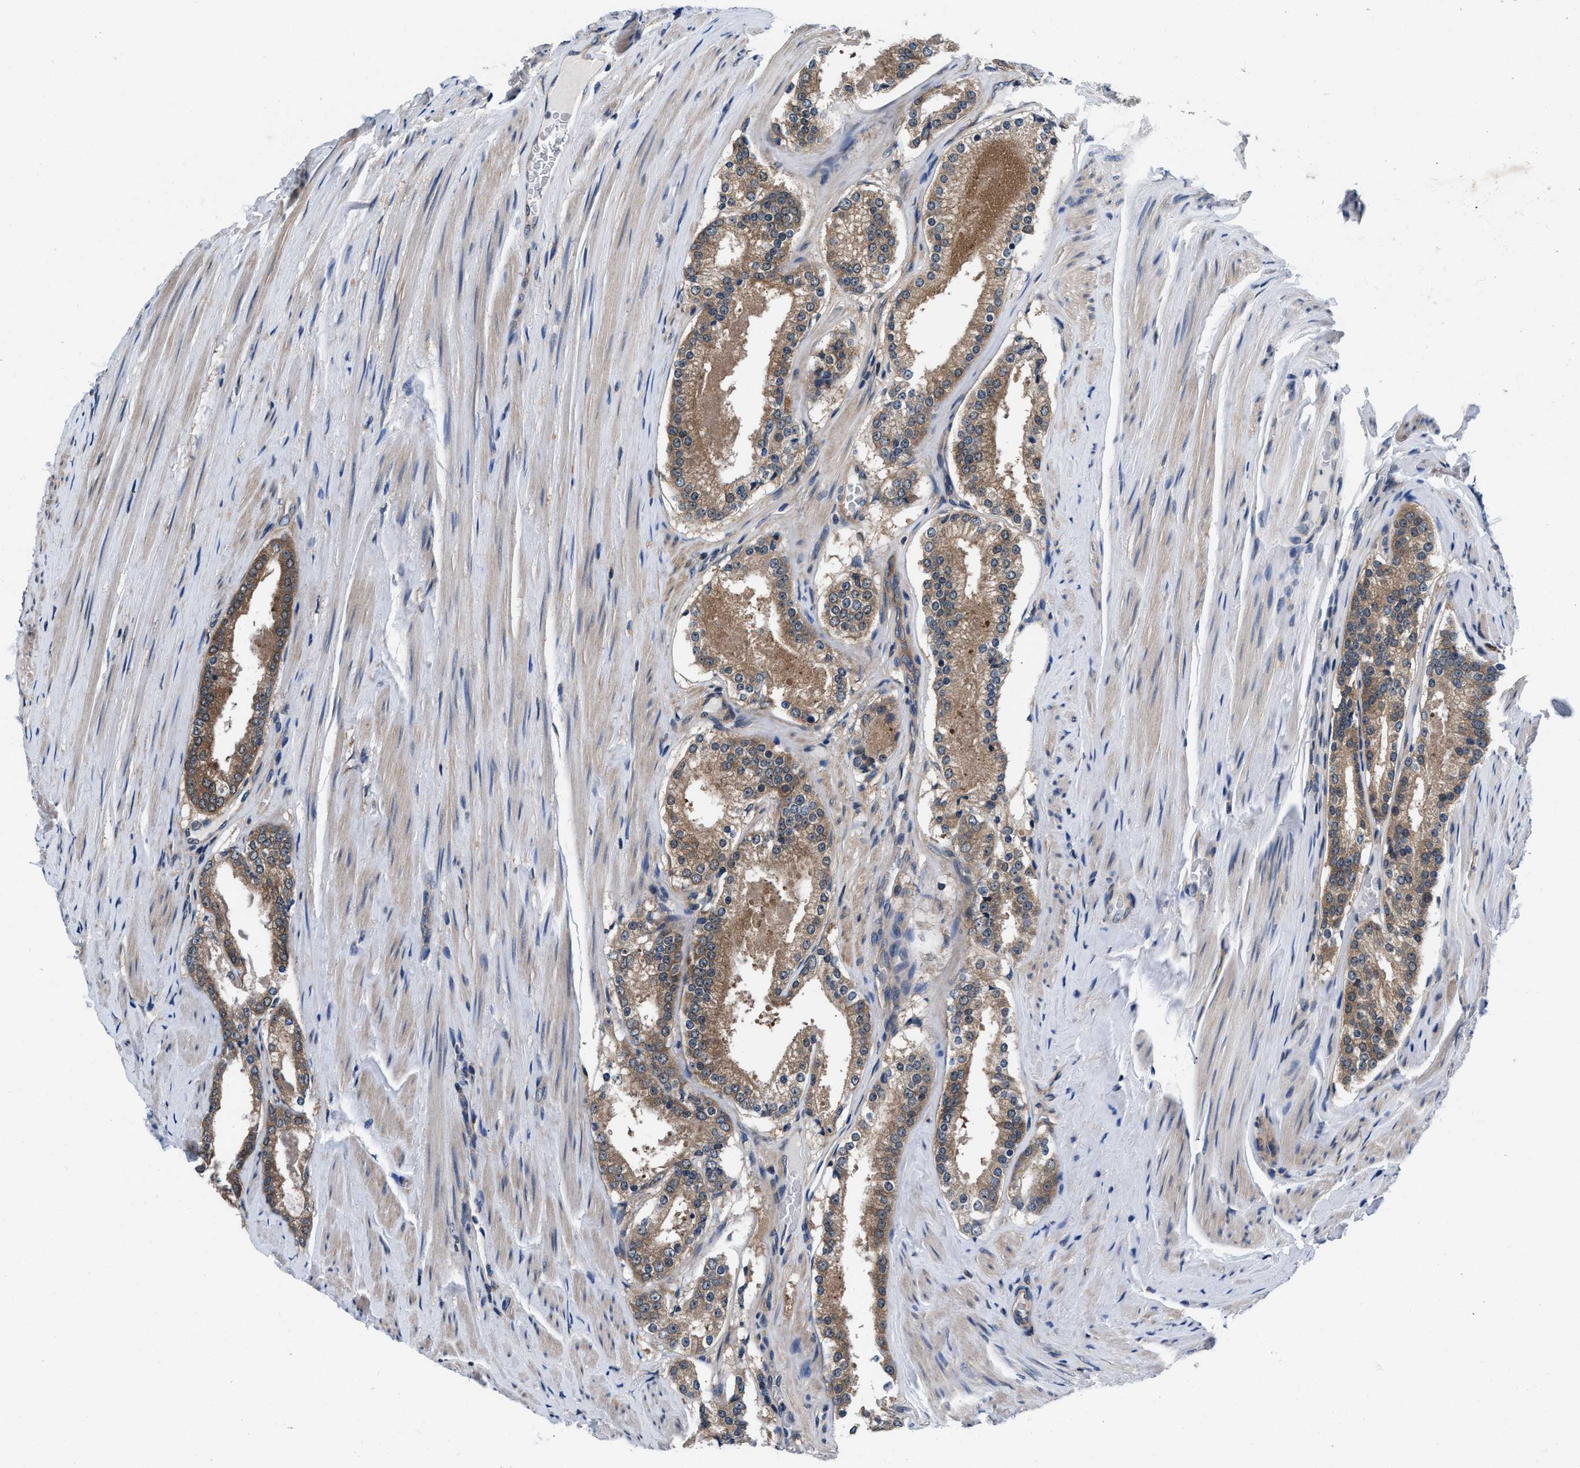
{"staining": {"intensity": "moderate", "quantity": ">75%", "location": "cytoplasmic/membranous"}, "tissue": "prostate cancer", "cell_type": "Tumor cells", "image_type": "cancer", "snomed": [{"axis": "morphology", "description": "Adenocarcinoma, Low grade"}, {"axis": "topography", "description": "Prostate"}], "caption": "Human prostate cancer stained with a protein marker exhibits moderate staining in tumor cells.", "gene": "PRPSAP2", "patient": {"sex": "male", "age": 70}}